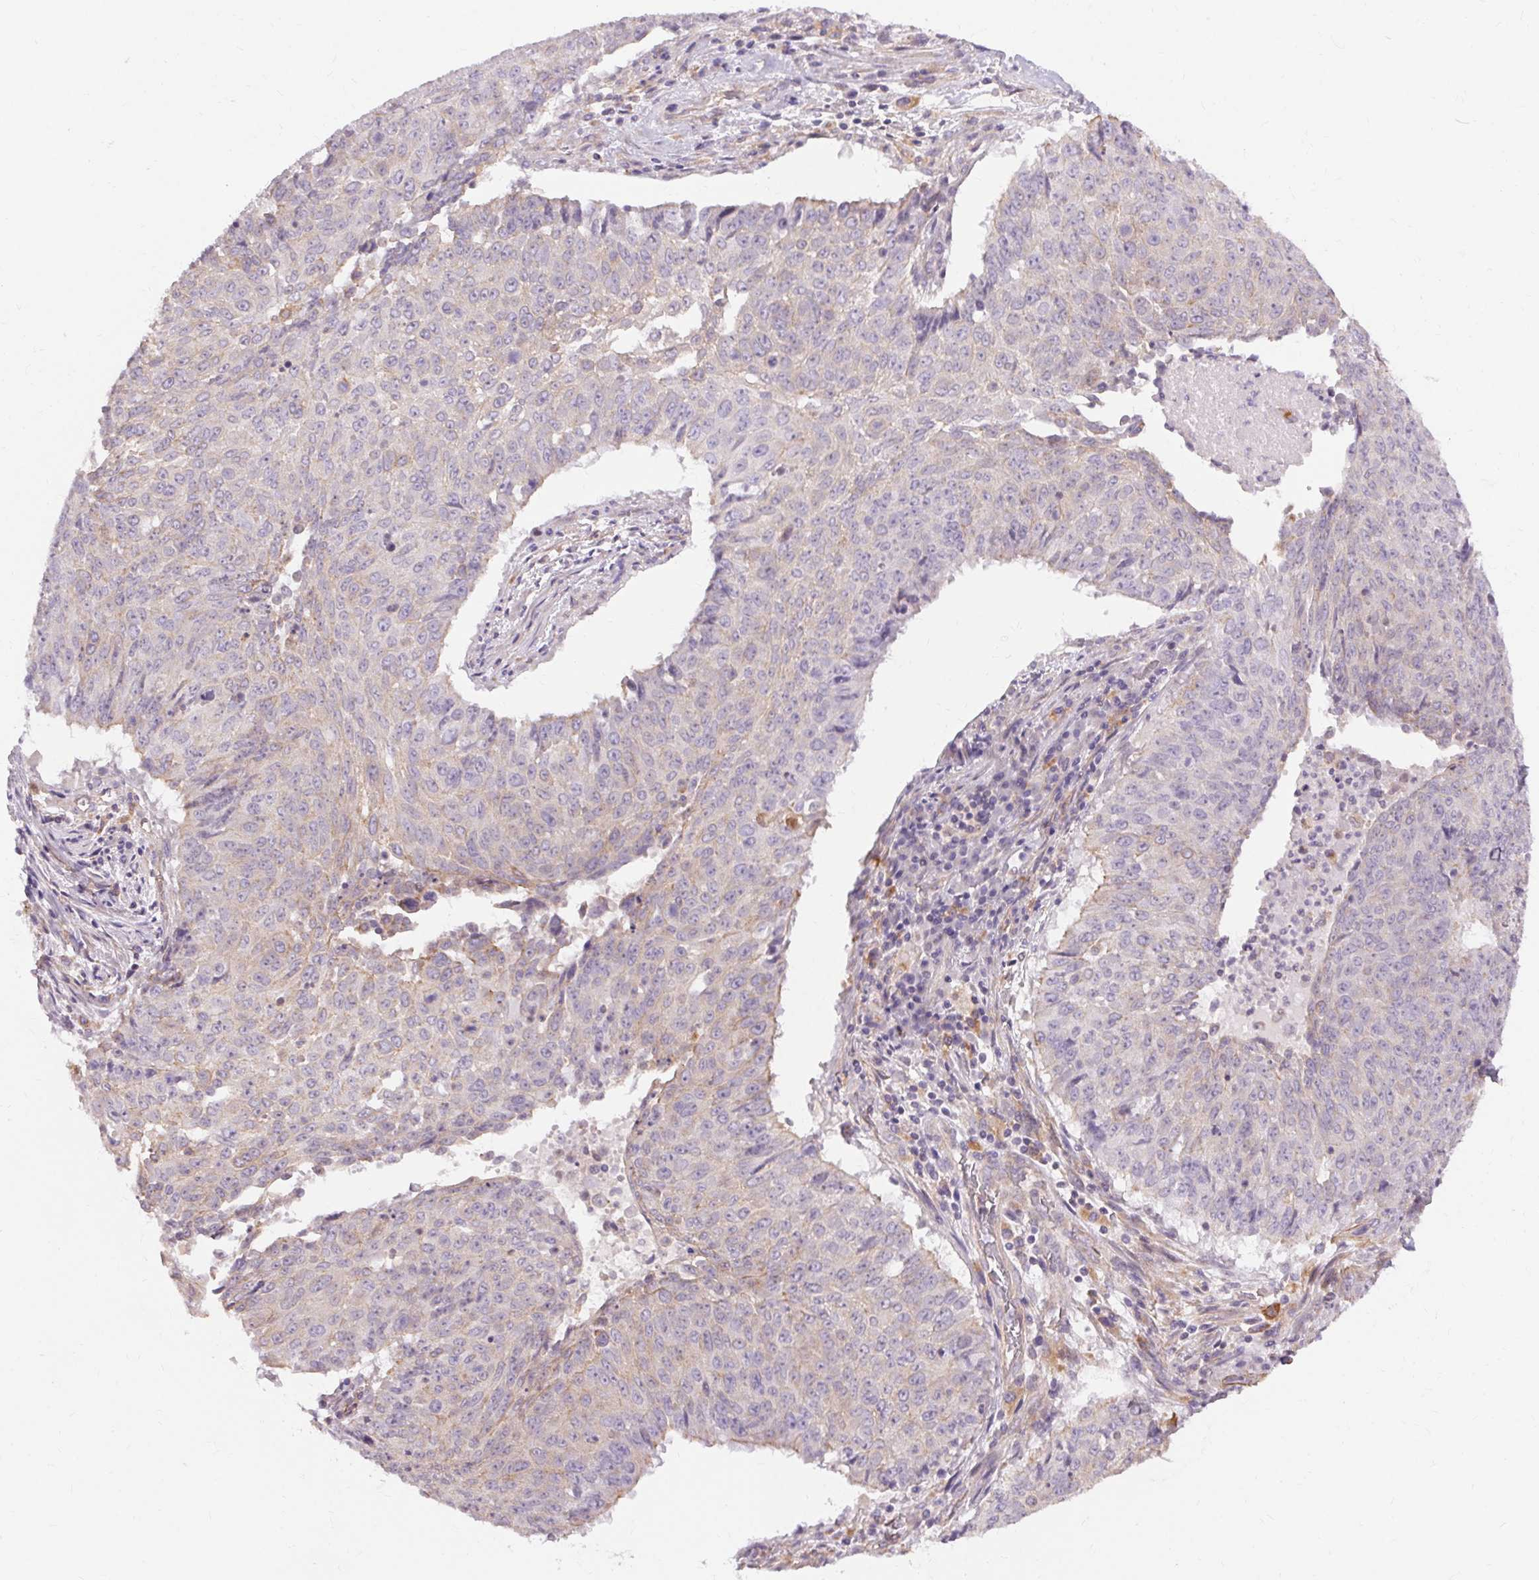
{"staining": {"intensity": "negative", "quantity": "none", "location": "none"}, "tissue": "lung cancer", "cell_type": "Tumor cells", "image_type": "cancer", "snomed": [{"axis": "morphology", "description": "Normal tissue, NOS"}, {"axis": "morphology", "description": "Squamous cell carcinoma, NOS"}, {"axis": "topography", "description": "Bronchus"}, {"axis": "topography", "description": "Lung"}], "caption": "This is a histopathology image of immunohistochemistry (IHC) staining of lung cancer (squamous cell carcinoma), which shows no staining in tumor cells.", "gene": "TM6SF1", "patient": {"sex": "male", "age": 64}}